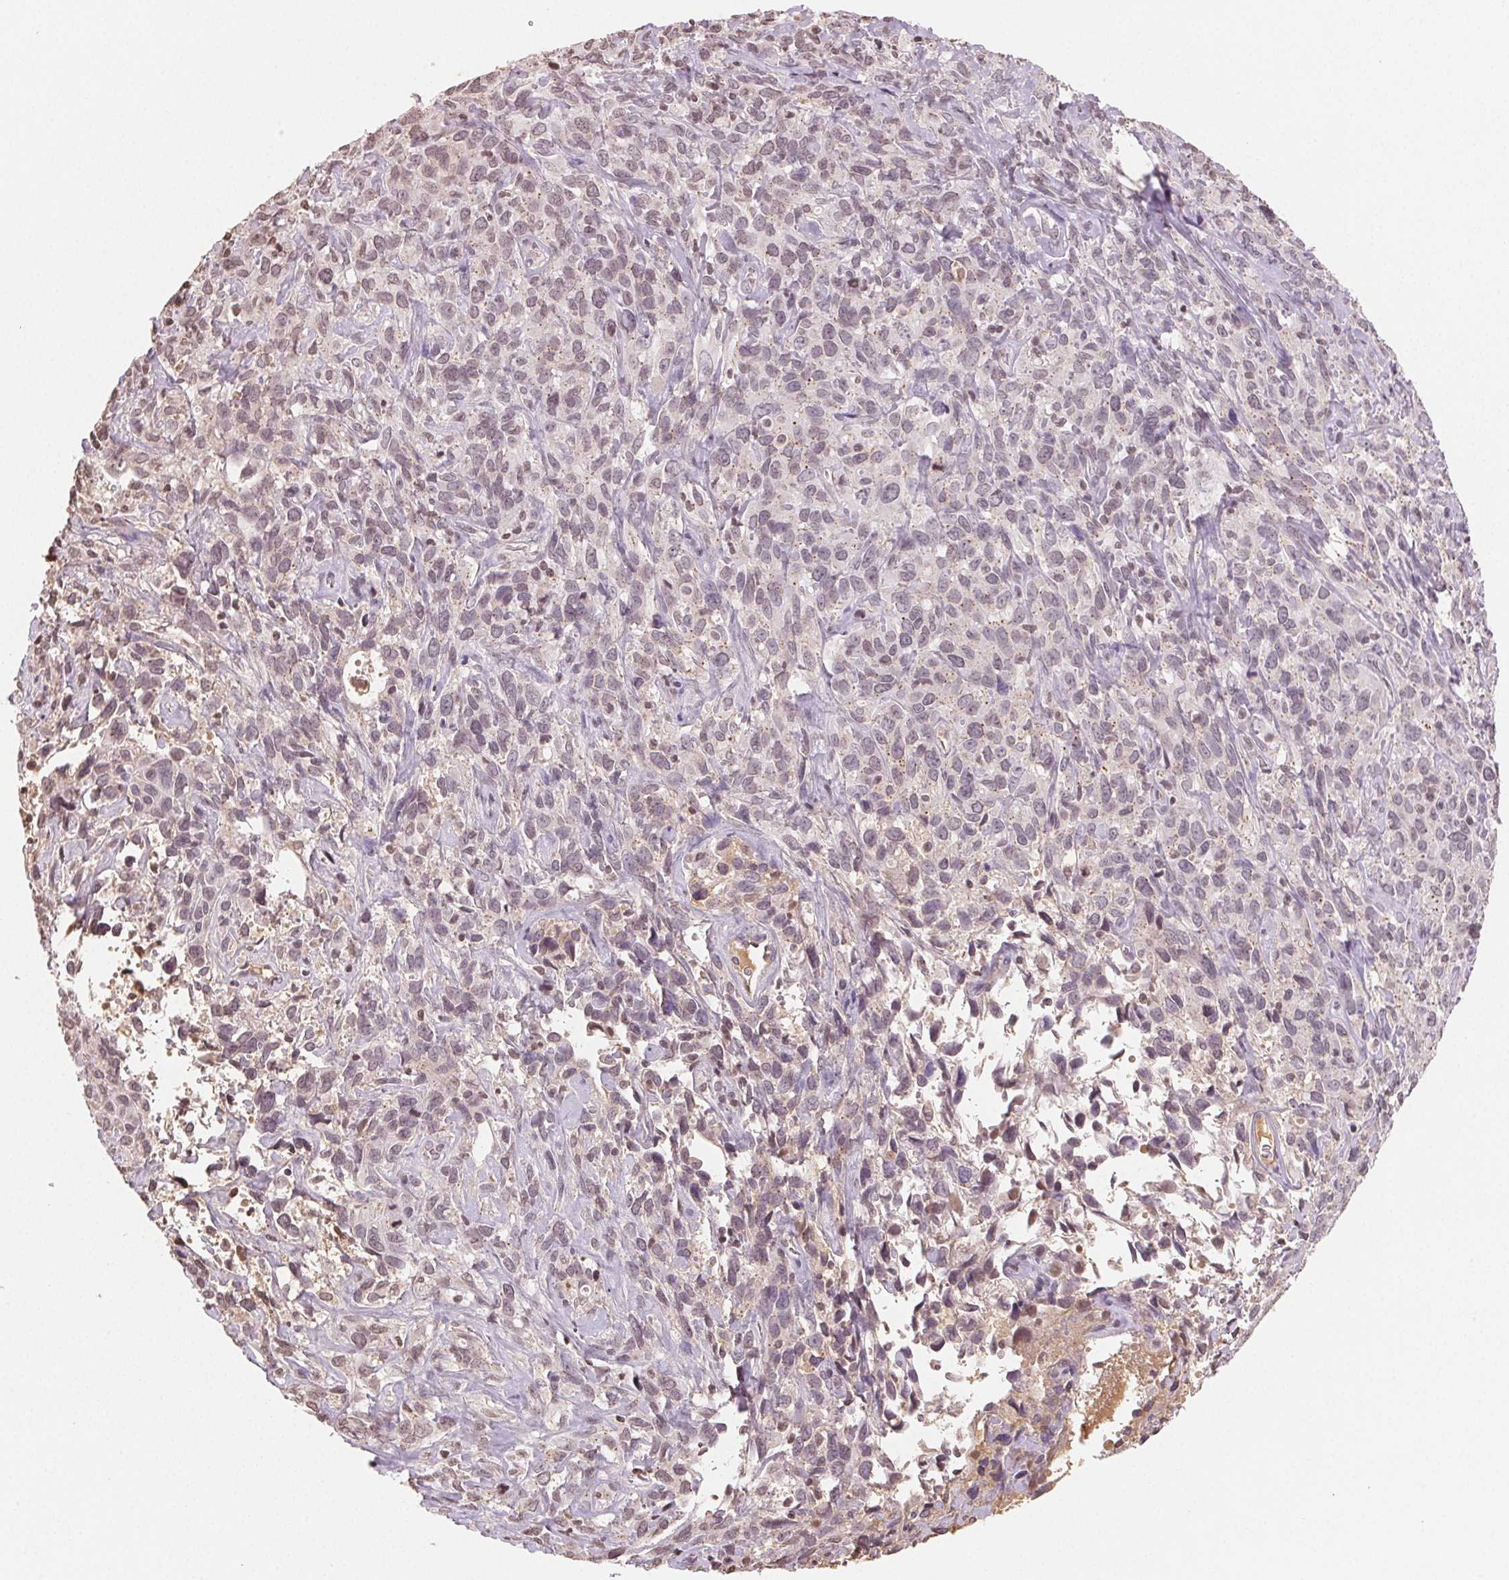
{"staining": {"intensity": "weak", "quantity": "25%-75%", "location": "nuclear"}, "tissue": "cervical cancer", "cell_type": "Tumor cells", "image_type": "cancer", "snomed": [{"axis": "morphology", "description": "Normal tissue, NOS"}, {"axis": "morphology", "description": "Squamous cell carcinoma, NOS"}, {"axis": "topography", "description": "Cervix"}], "caption": "This is a histology image of immunohistochemistry staining of cervical cancer, which shows weak positivity in the nuclear of tumor cells.", "gene": "TBP", "patient": {"sex": "female", "age": 51}}